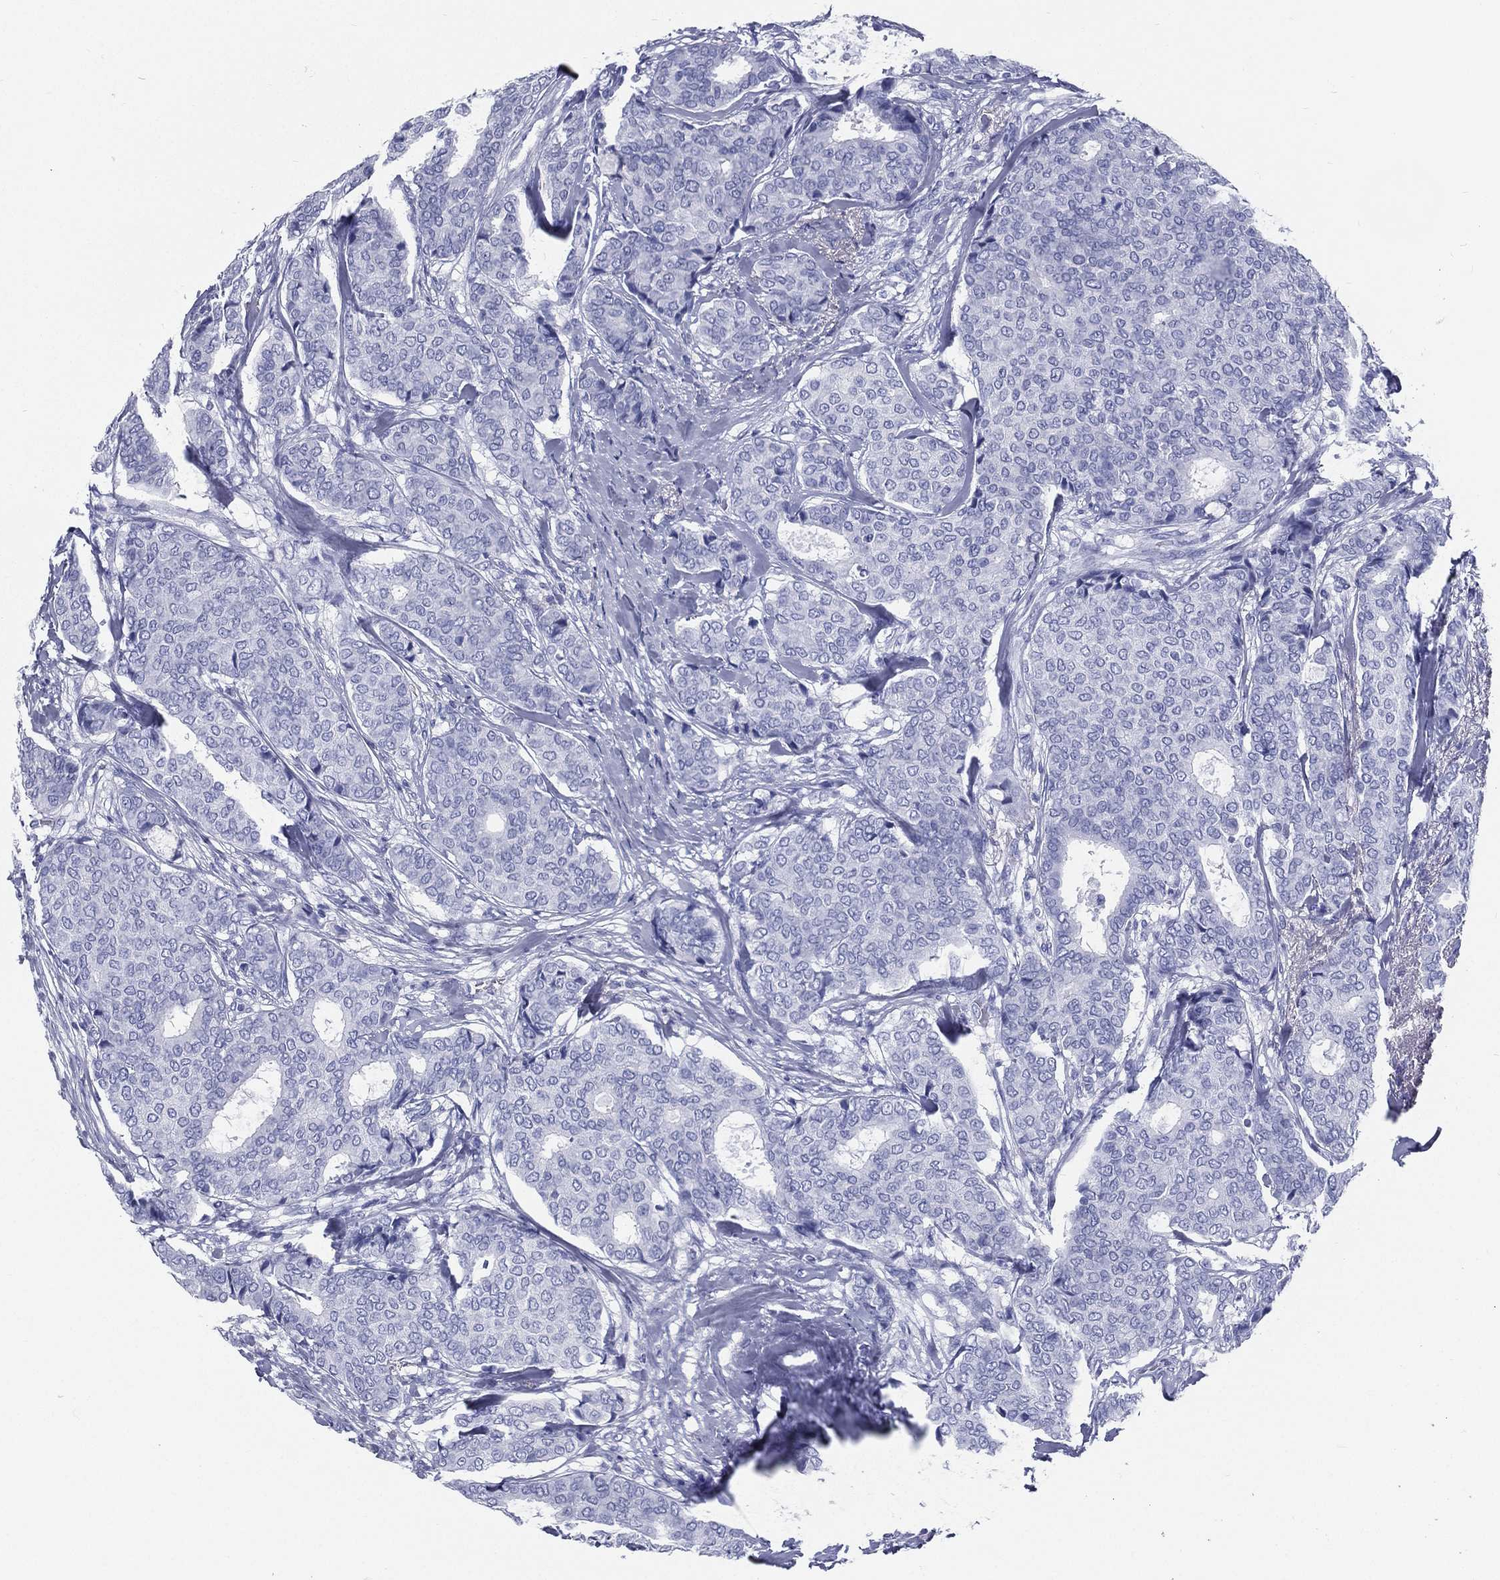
{"staining": {"intensity": "negative", "quantity": "none", "location": "none"}, "tissue": "breast cancer", "cell_type": "Tumor cells", "image_type": "cancer", "snomed": [{"axis": "morphology", "description": "Duct carcinoma"}, {"axis": "topography", "description": "Breast"}], "caption": "DAB immunohistochemical staining of breast invasive ductal carcinoma shows no significant positivity in tumor cells.", "gene": "RSPH4A", "patient": {"sex": "female", "age": 75}}